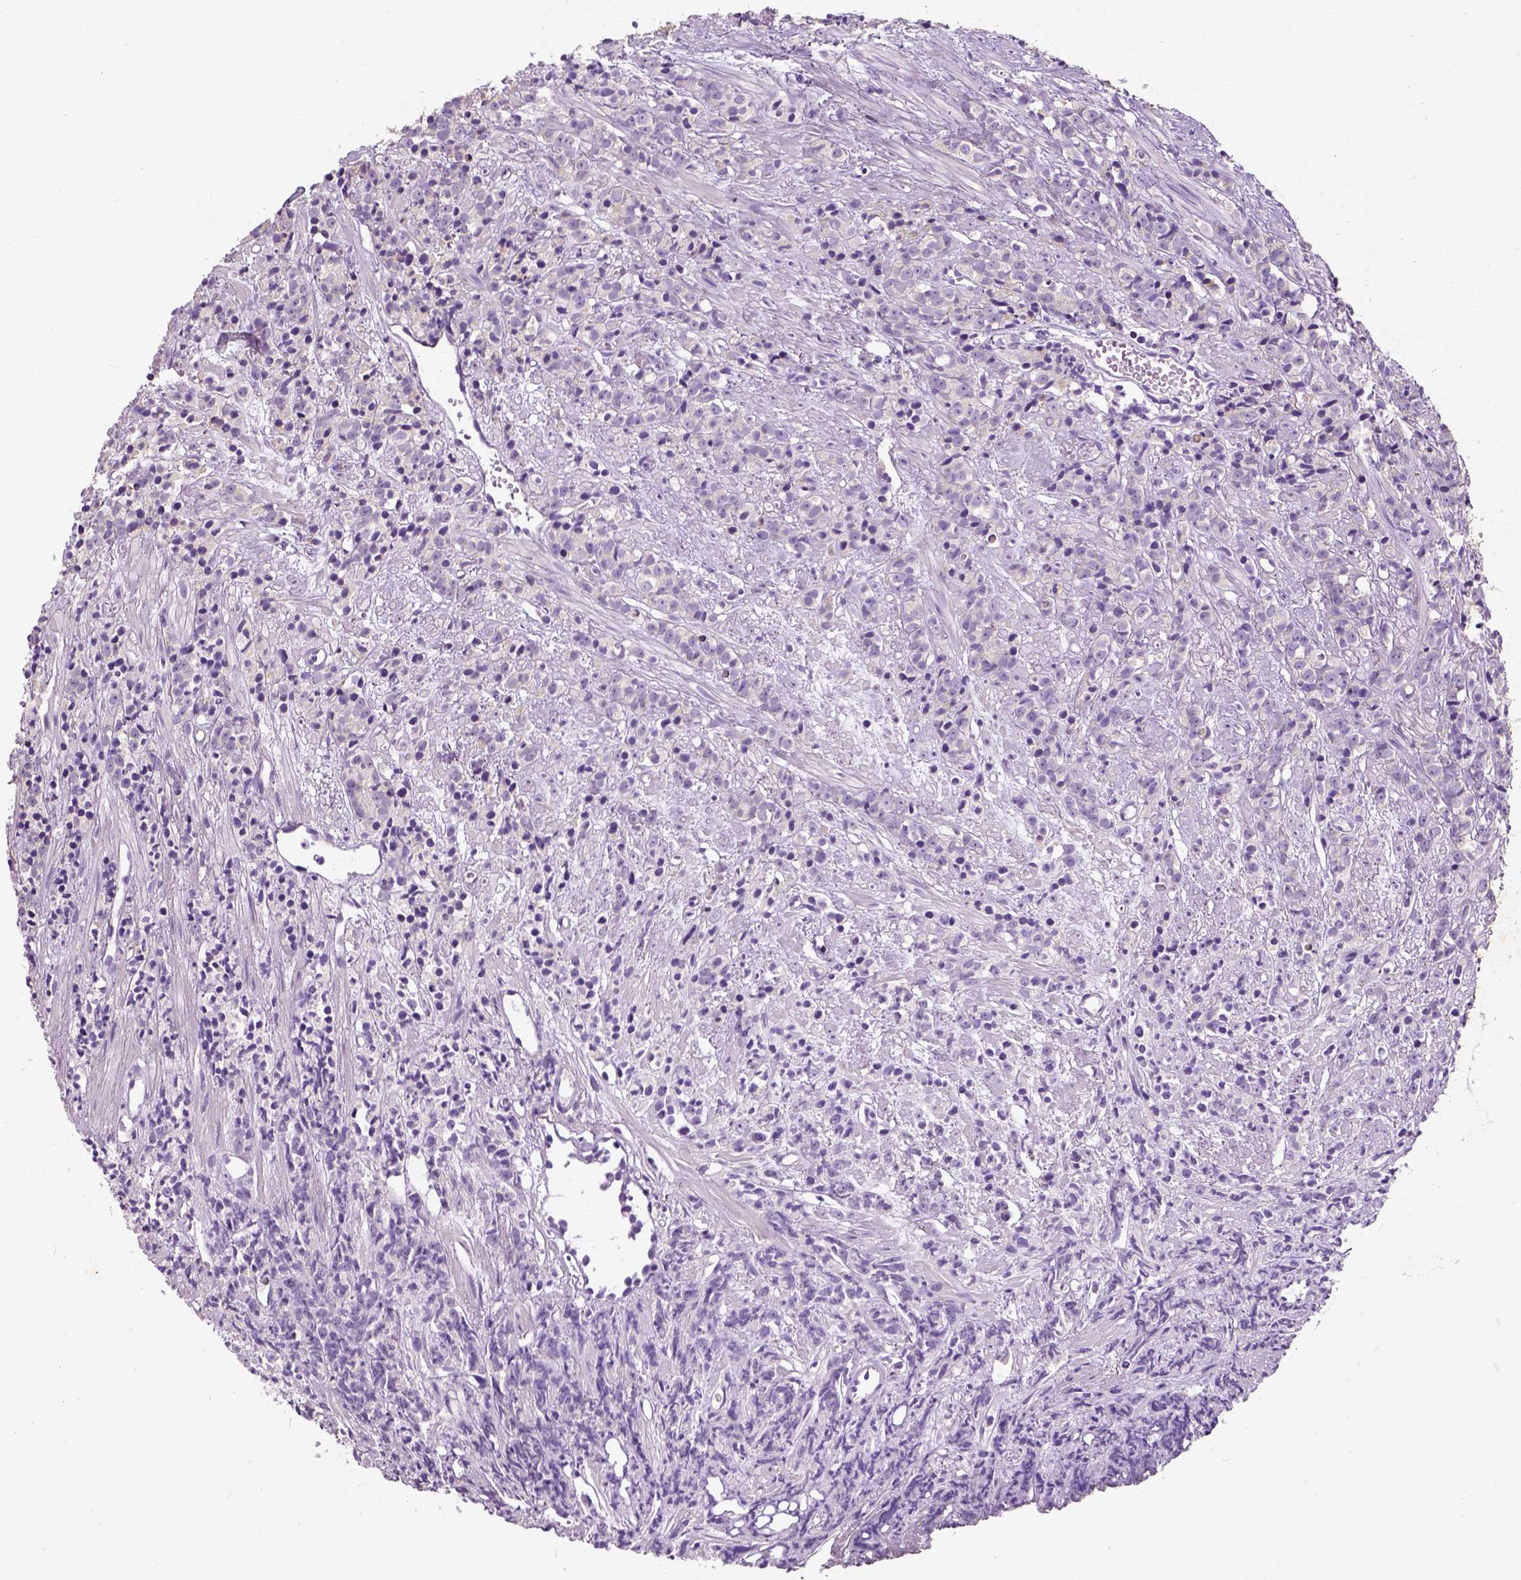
{"staining": {"intensity": "negative", "quantity": "none", "location": "none"}, "tissue": "prostate cancer", "cell_type": "Tumor cells", "image_type": "cancer", "snomed": [{"axis": "morphology", "description": "Adenocarcinoma, High grade"}, {"axis": "topography", "description": "Prostate"}], "caption": "A histopathology image of prostate cancer (adenocarcinoma (high-grade)) stained for a protein exhibits no brown staining in tumor cells. Brightfield microscopy of immunohistochemistry (IHC) stained with DAB (brown) and hematoxylin (blue), captured at high magnification.", "gene": "CHODL", "patient": {"sex": "male", "age": 81}}